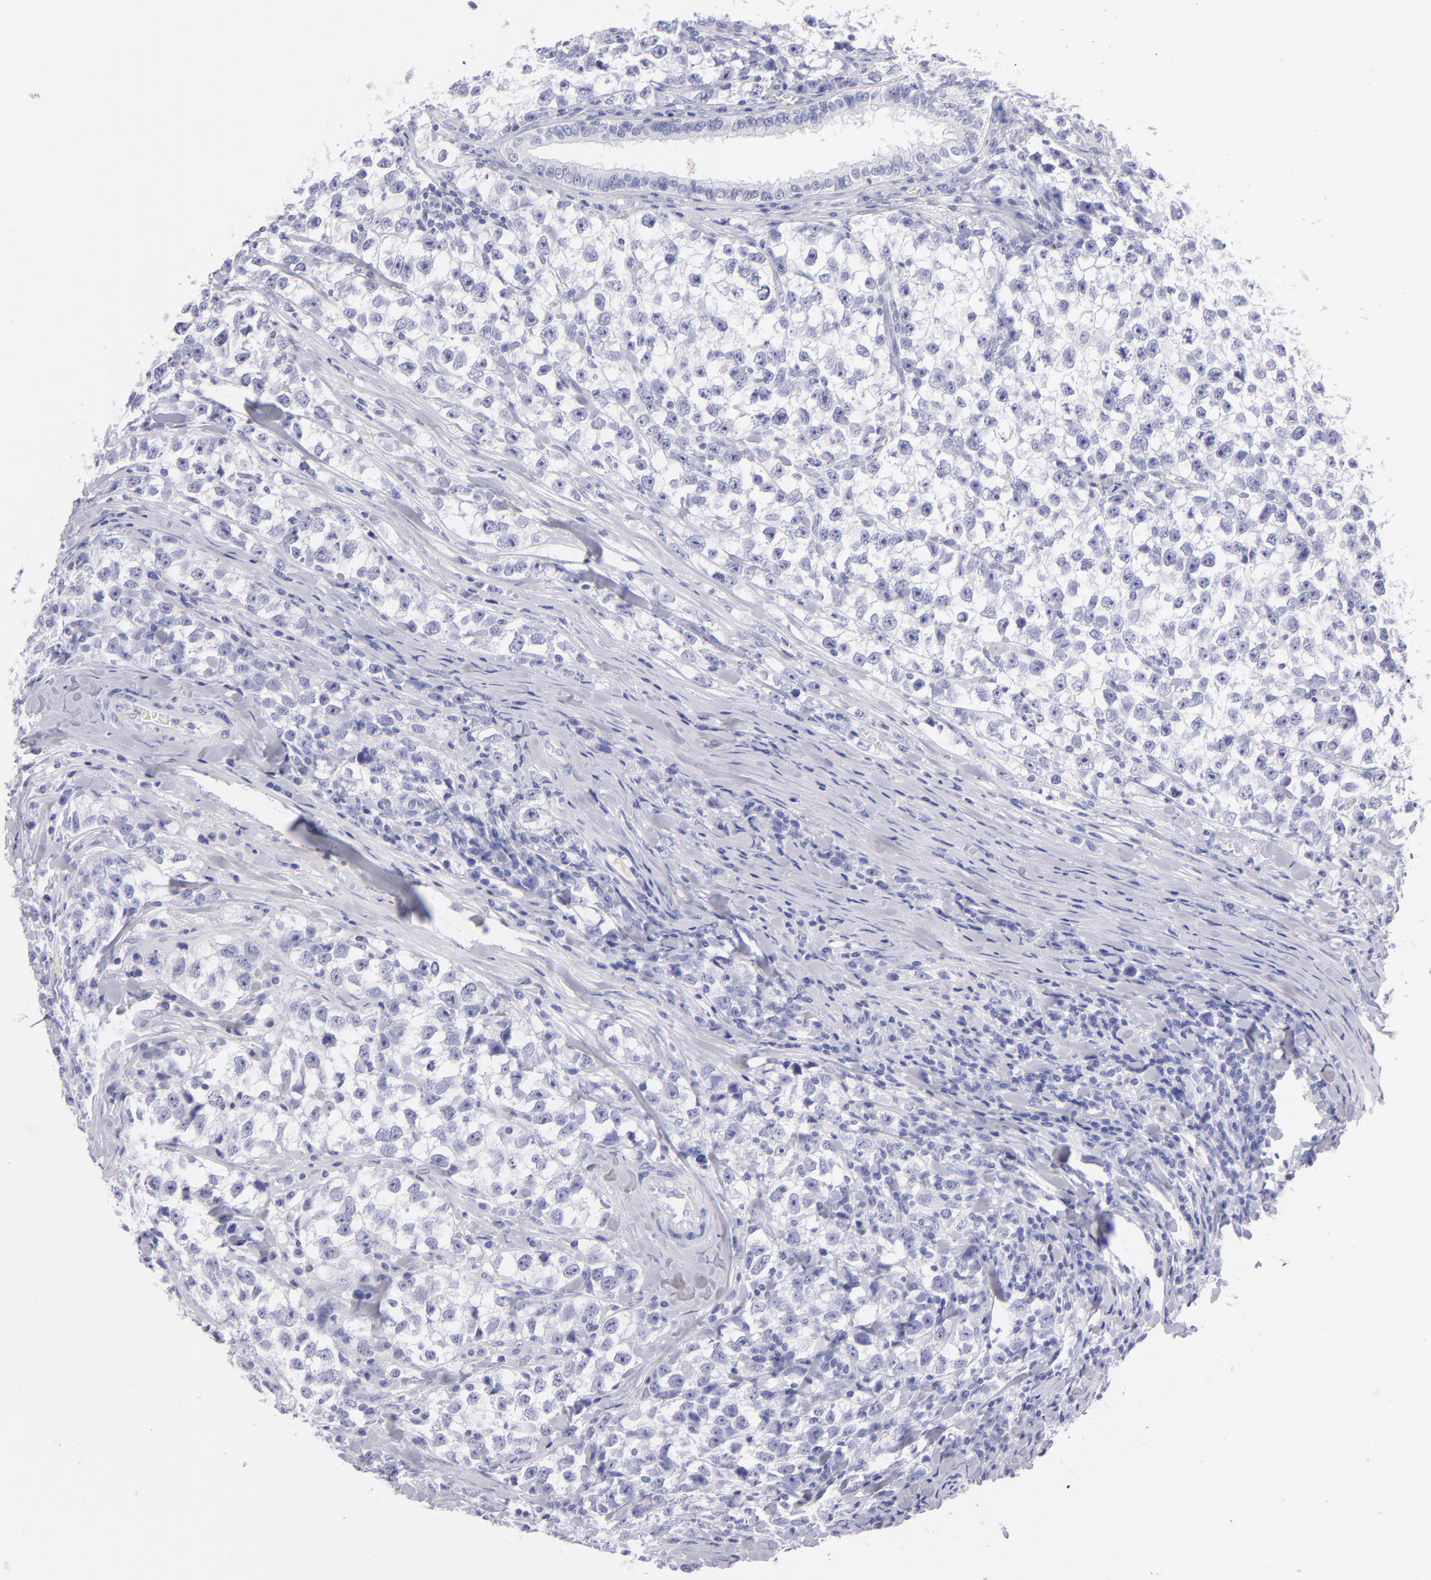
{"staining": {"intensity": "negative", "quantity": "none", "location": "none"}, "tissue": "testis cancer", "cell_type": "Tumor cells", "image_type": "cancer", "snomed": [{"axis": "morphology", "description": "Seminoma, NOS"}, {"axis": "morphology", "description": "Carcinoma, Embryonal, NOS"}, {"axis": "topography", "description": "Testis"}], "caption": "Photomicrograph shows no protein staining in tumor cells of testis cancer (seminoma) tissue.", "gene": "PRPH", "patient": {"sex": "male", "age": 30}}